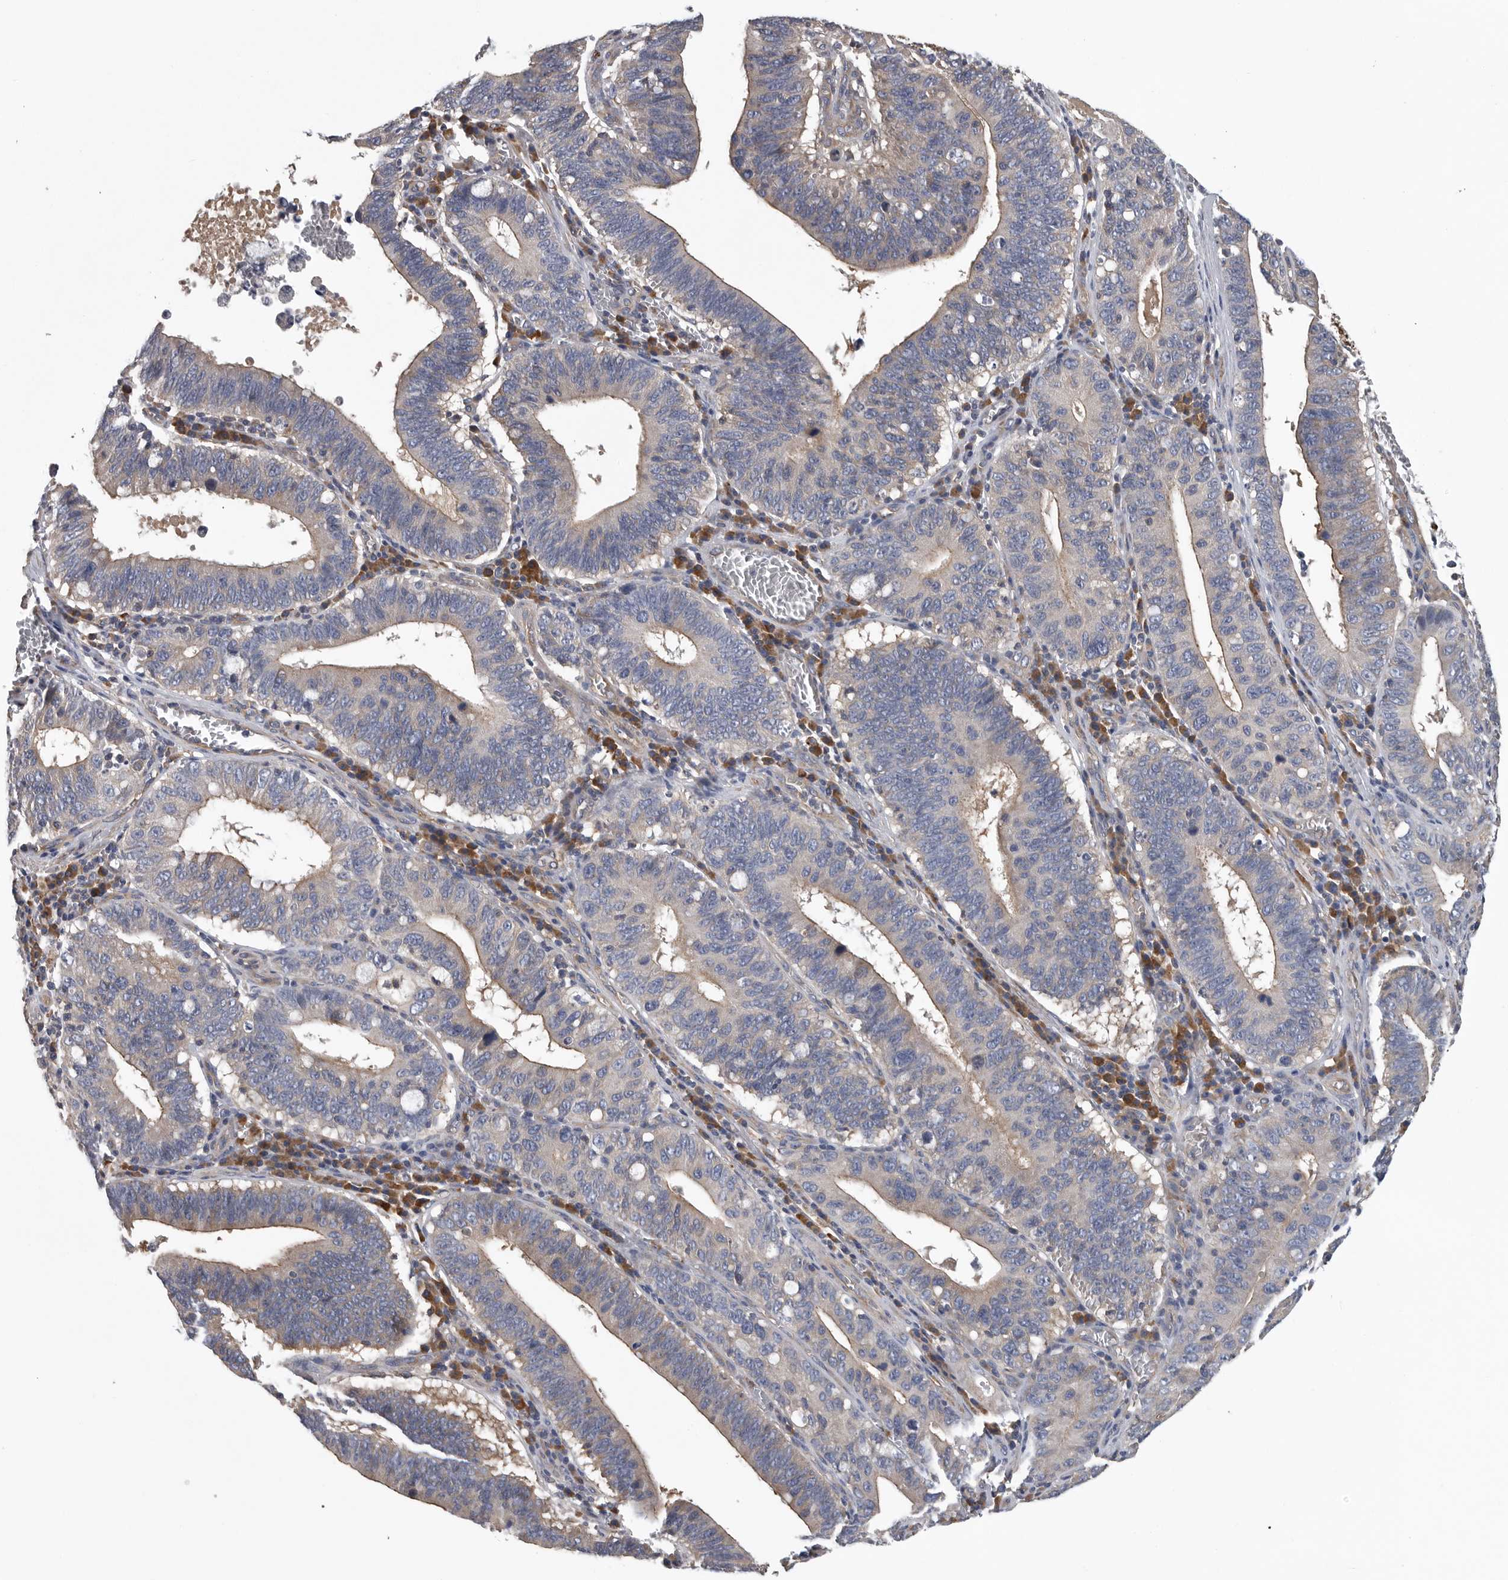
{"staining": {"intensity": "weak", "quantity": "25%-75%", "location": "cytoplasmic/membranous"}, "tissue": "stomach cancer", "cell_type": "Tumor cells", "image_type": "cancer", "snomed": [{"axis": "morphology", "description": "Adenocarcinoma, NOS"}, {"axis": "topography", "description": "Stomach"}, {"axis": "topography", "description": "Gastric cardia"}], "caption": "This is an image of IHC staining of stomach cancer, which shows weak staining in the cytoplasmic/membranous of tumor cells.", "gene": "OXR1", "patient": {"sex": "male", "age": 59}}